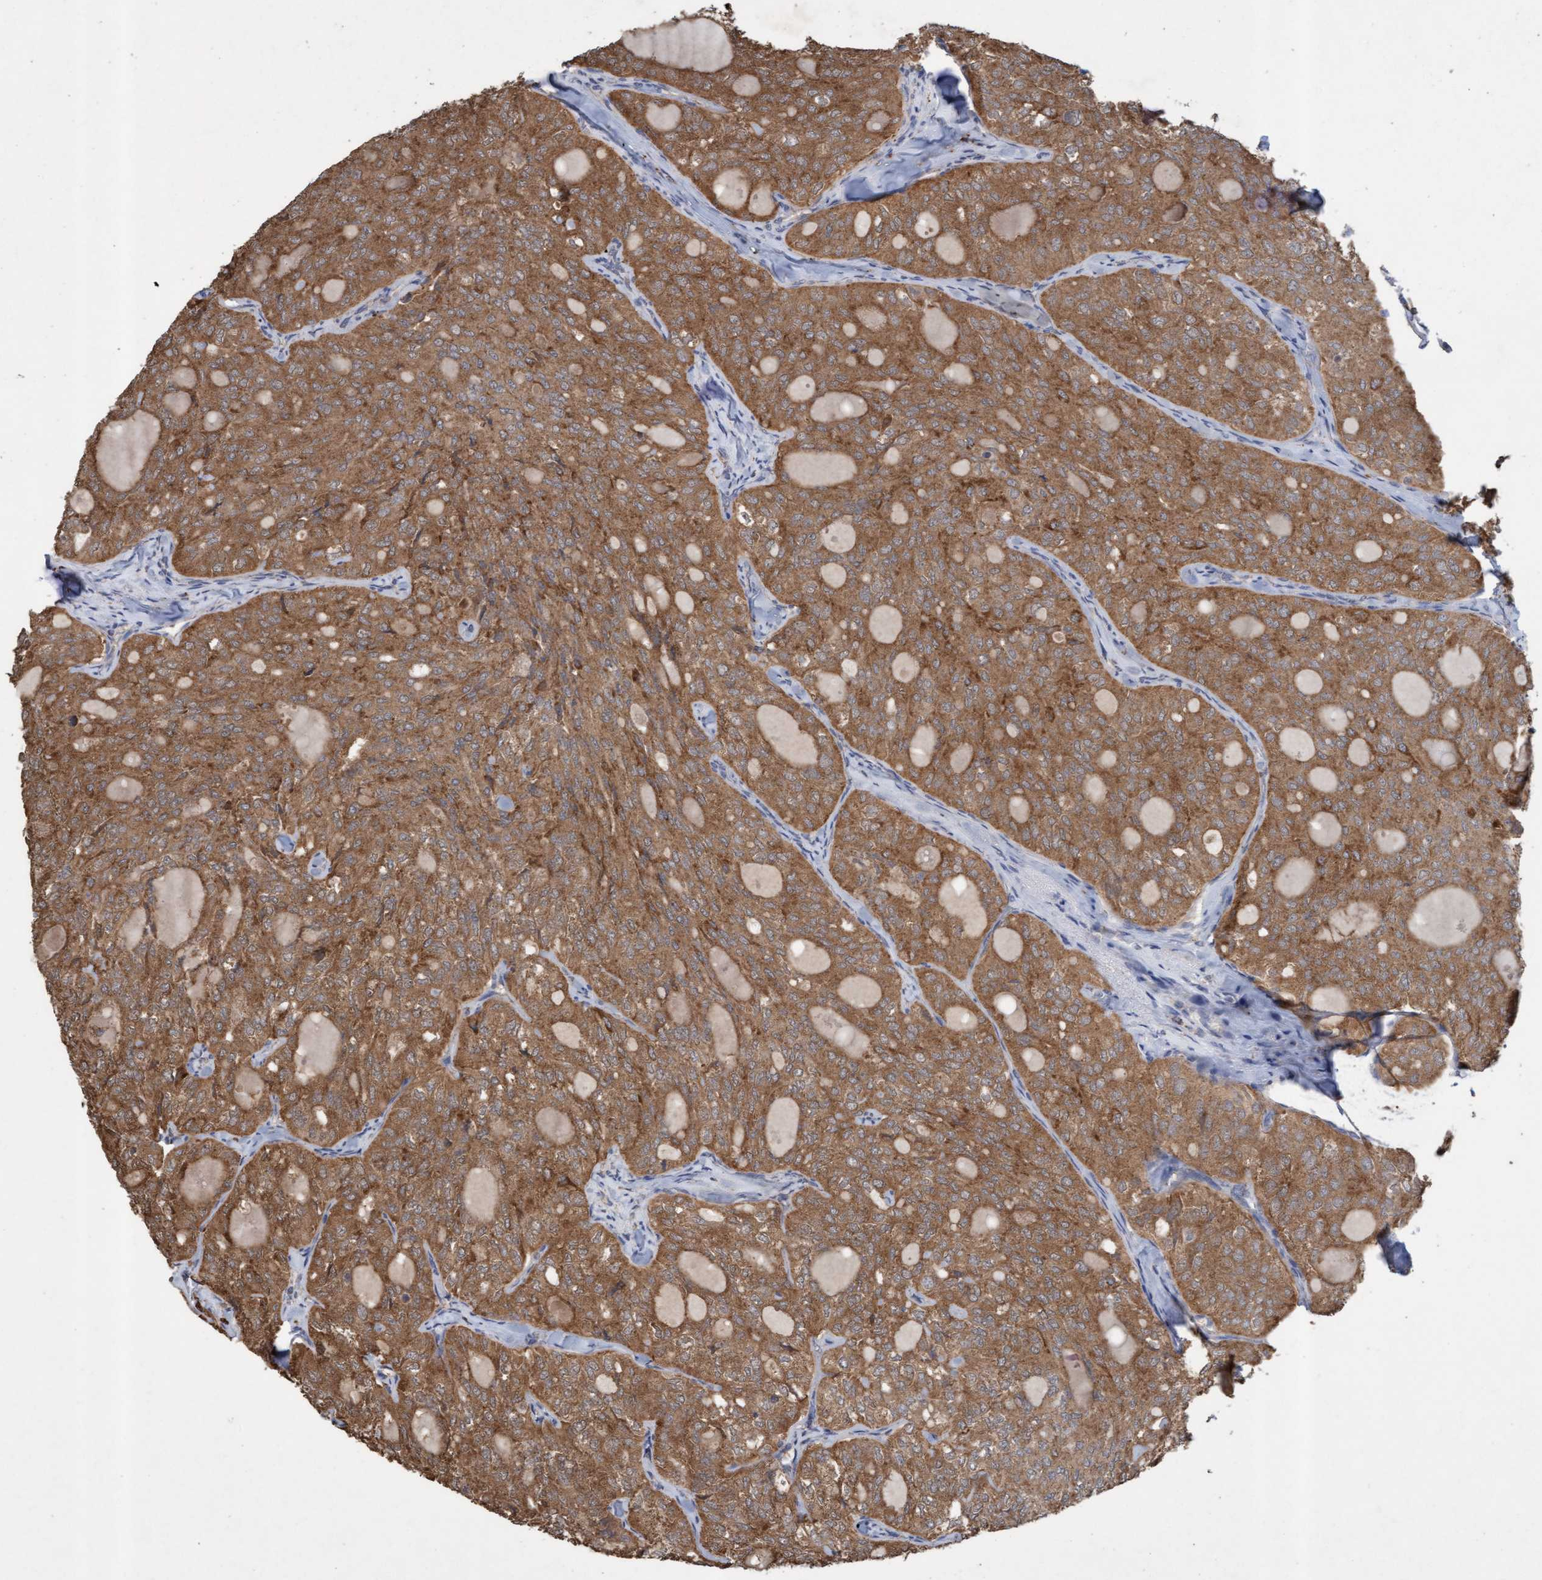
{"staining": {"intensity": "moderate", "quantity": ">75%", "location": "cytoplasmic/membranous"}, "tissue": "thyroid cancer", "cell_type": "Tumor cells", "image_type": "cancer", "snomed": [{"axis": "morphology", "description": "Follicular adenoma carcinoma, NOS"}, {"axis": "topography", "description": "Thyroid gland"}], "caption": "DAB immunohistochemical staining of human thyroid cancer (follicular adenoma carcinoma) demonstrates moderate cytoplasmic/membranous protein positivity in approximately >75% of tumor cells.", "gene": "ATPAF2", "patient": {"sex": "male", "age": 75}}